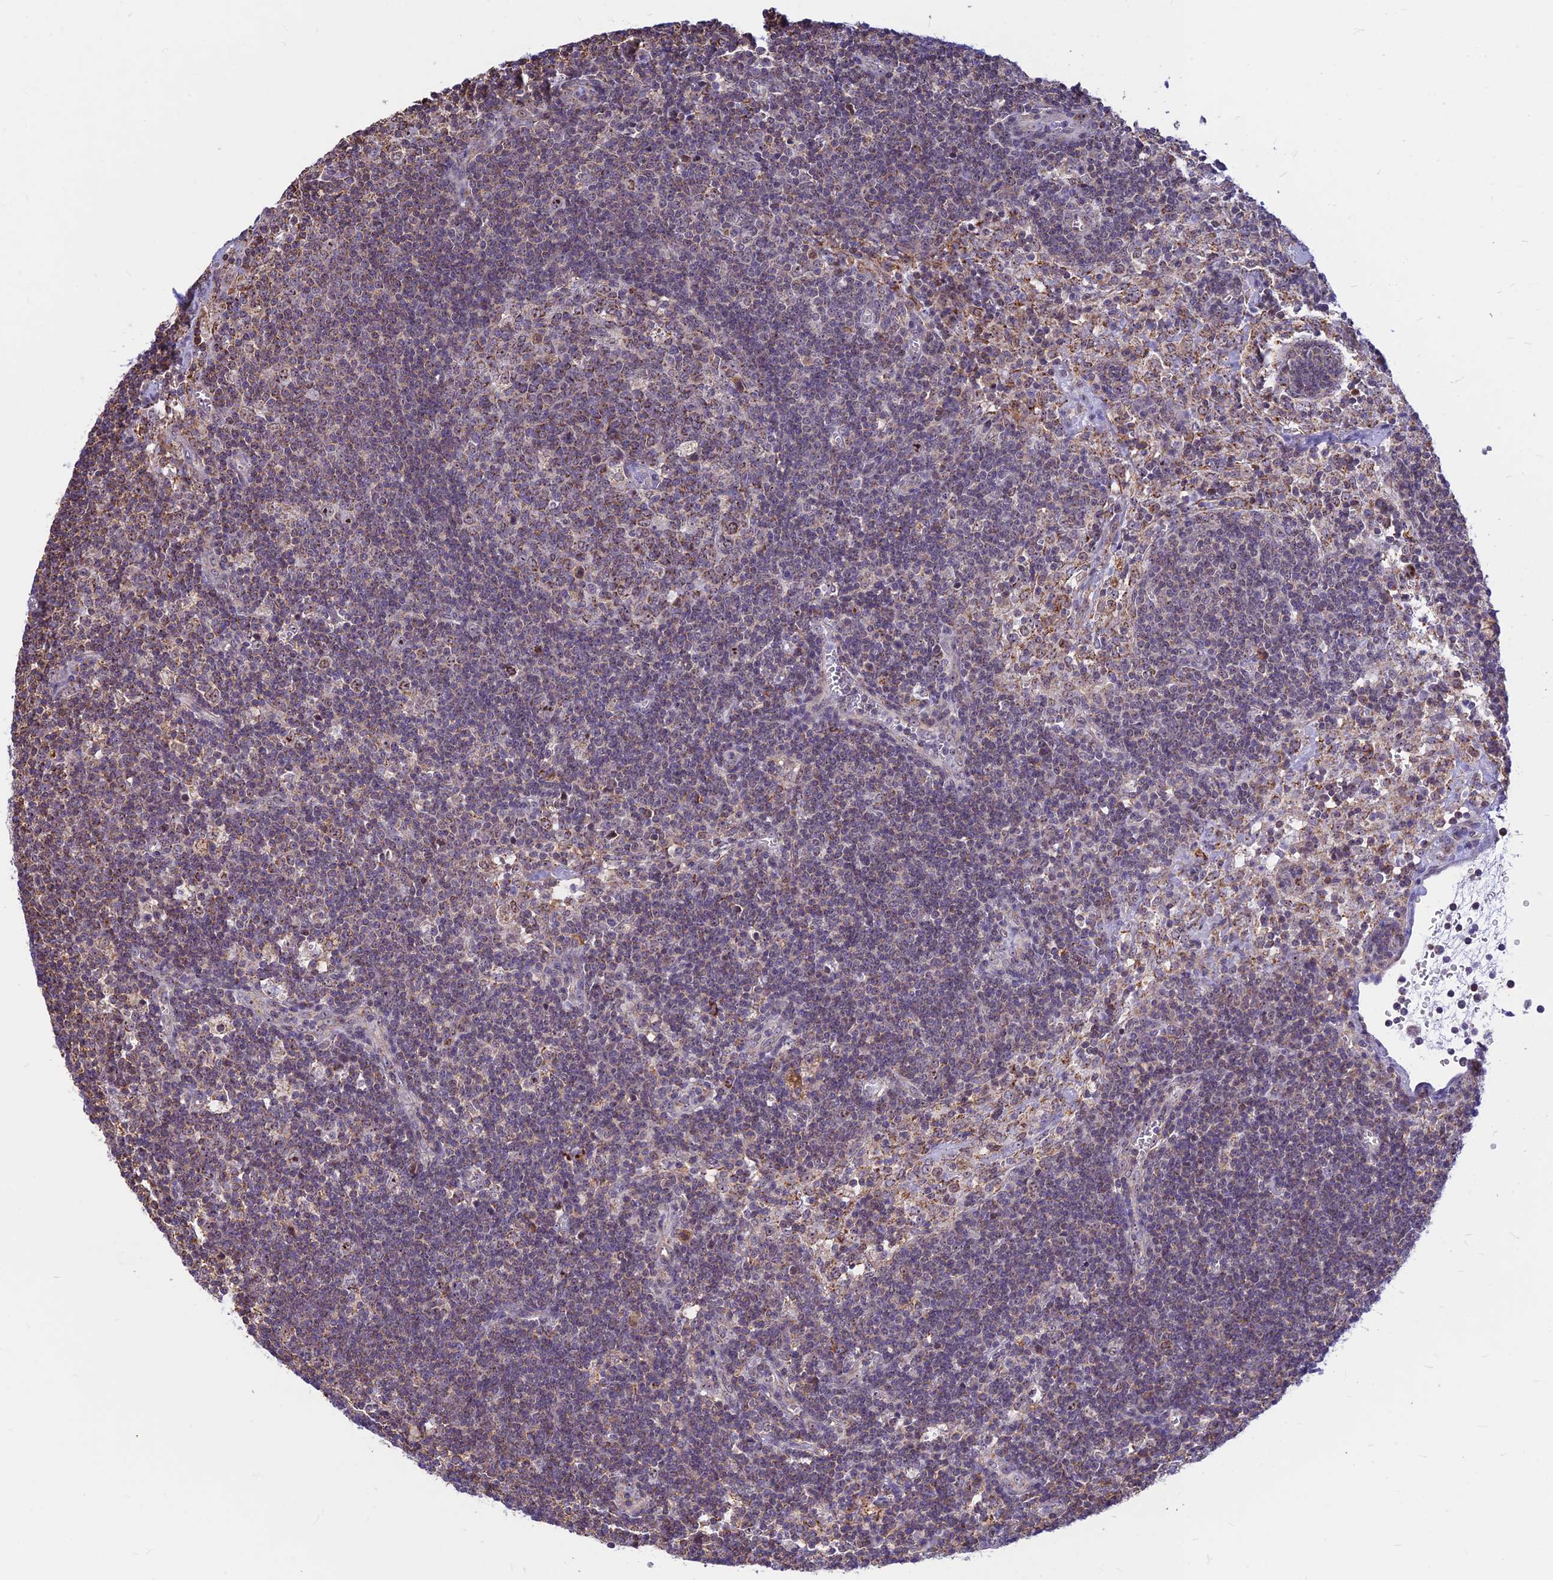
{"staining": {"intensity": "moderate", "quantity": "25%-75%", "location": "cytoplasmic/membranous"}, "tissue": "lymph node", "cell_type": "Germinal center cells", "image_type": "normal", "snomed": [{"axis": "morphology", "description": "Normal tissue, NOS"}, {"axis": "topography", "description": "Lymph node"}], "caption": "Lymph node stained with a brown dye displays moderate cytoplasmic/membranous positive staining in about 25%-75% of germinal center cells.", "gene": "POLR1G", "patient": {"sex": "male", "age": 58}}